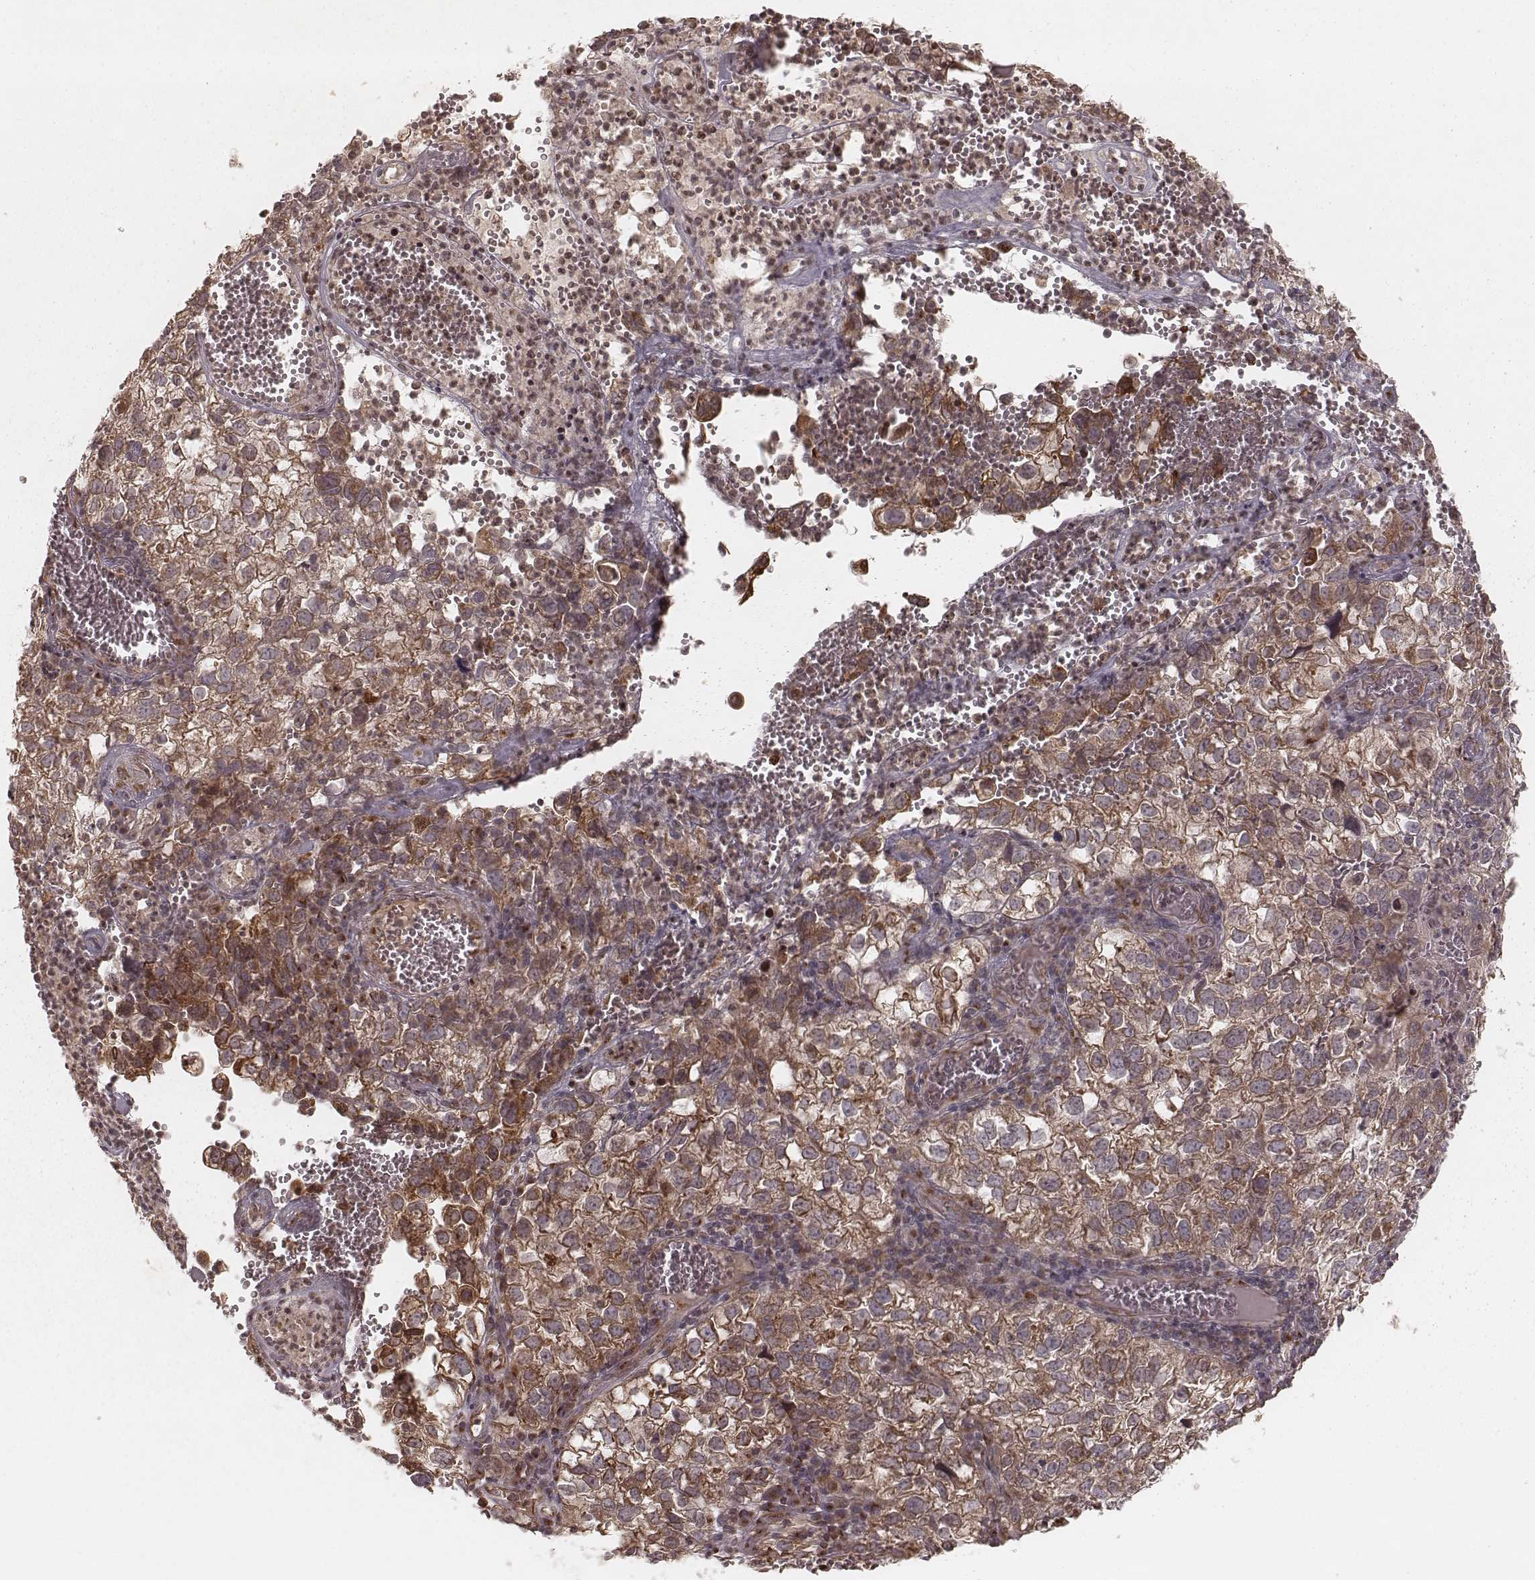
{"staining": {"intensity": "moderate", "quantity": ">75%", "location": "cytoplasmic/membranous"}, "tissue": "cervical cancer", "cell_type": "Tumor cells", "image_type": "cancer", "snomed": [{"axis": "morphology", "description": "Squamous cell carcinoma, NOS"}, {"axis": "topography", "description": "Cervix"}], "caption": "Protein staining demonstrates moderate cytoplasmic/membranous staining in about >75% of tumor cells in cervical squamous cell carcinoma.", "gene": "MYO19", "patient": {"sex": "female", "age": 55}}